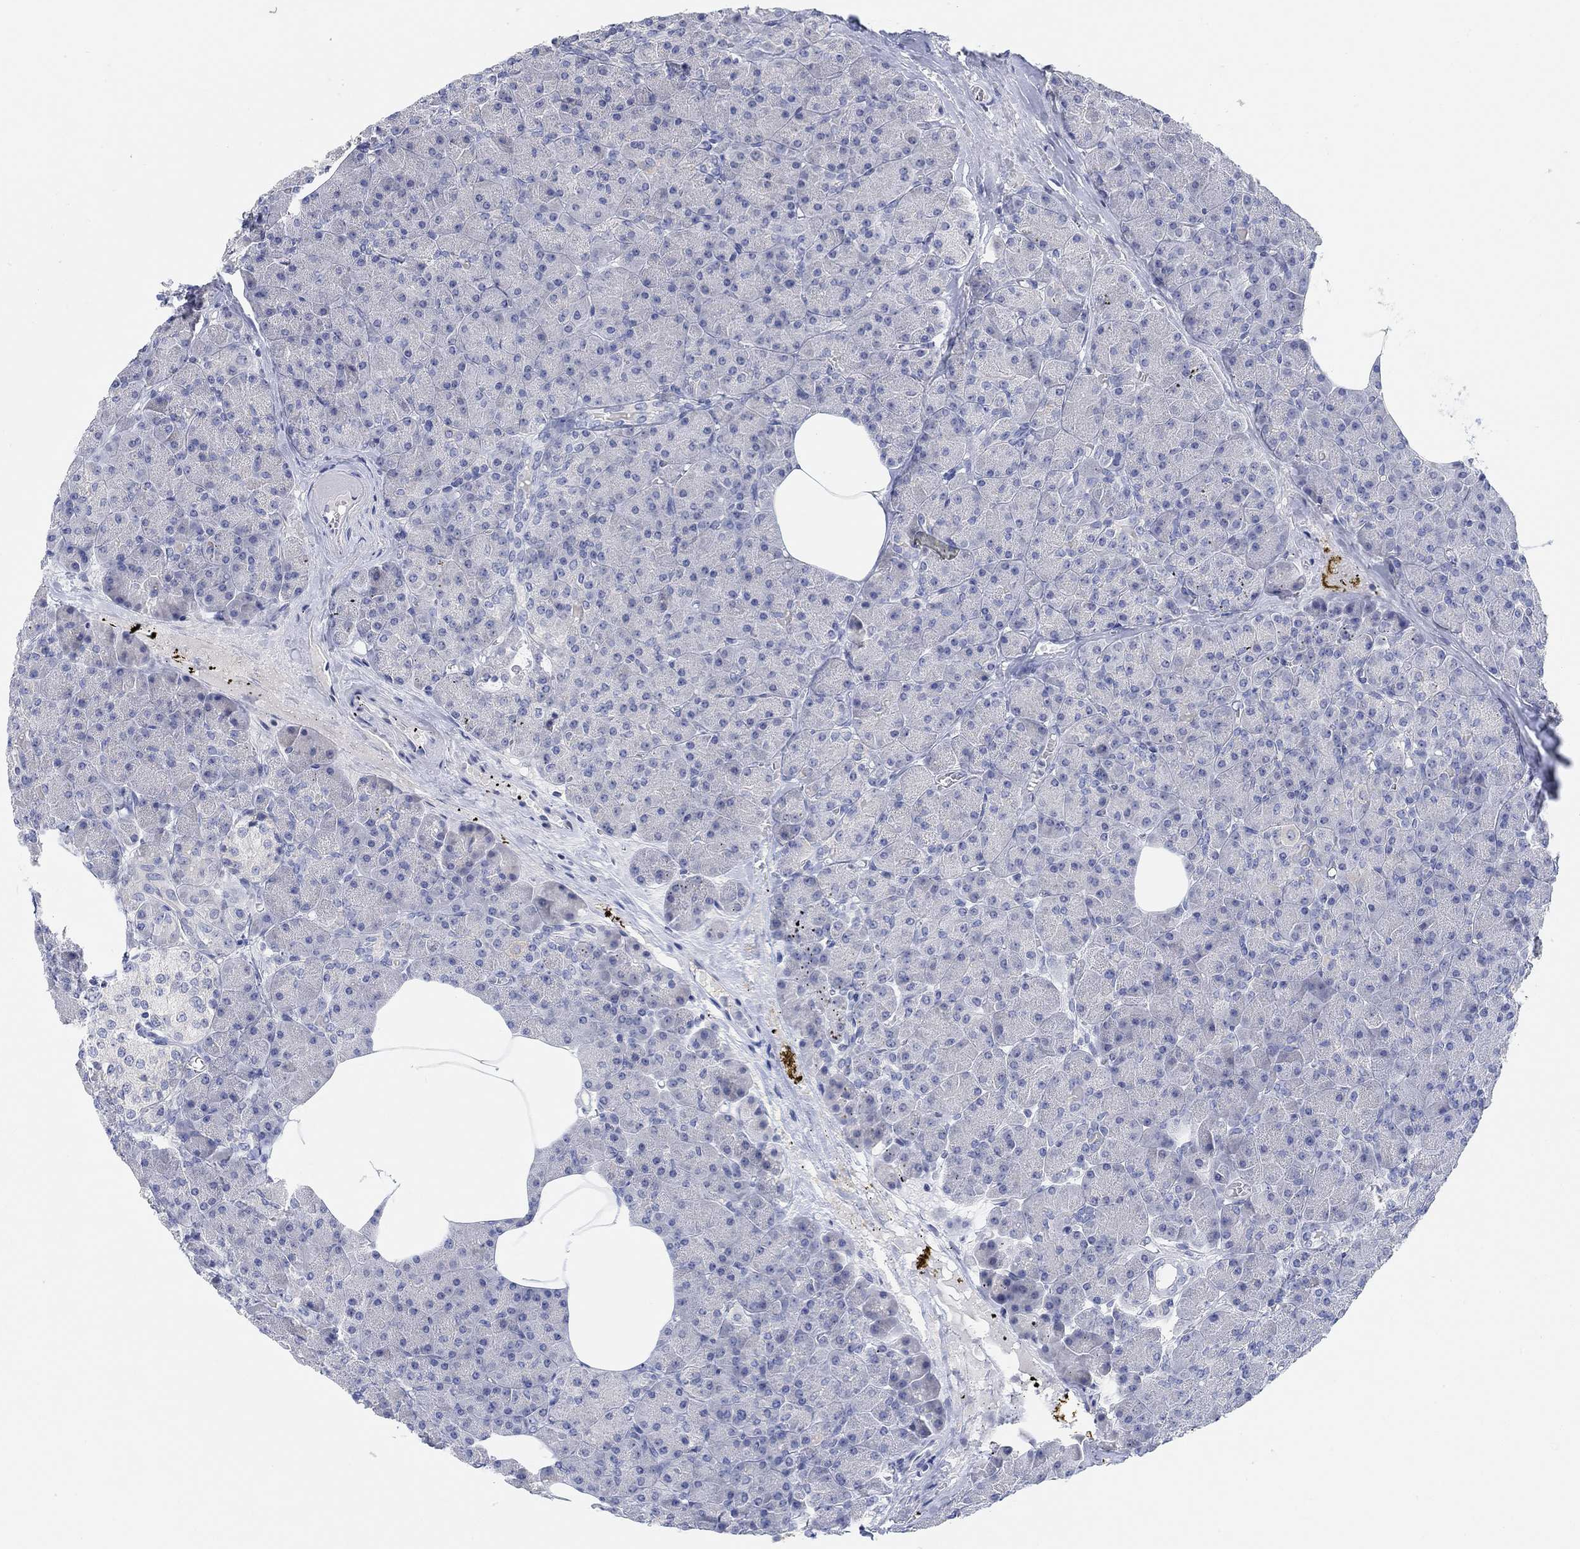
{"staining": {"intensity": "negative", "quantity": "none", "location": "none"}, "tissue": "pancreas", "cell_type": "Exocrine glandular cells", "image_type": "normal", "snomed": [{"axis": "morphology", "description": "Normal tissue, NOS"}, {"axis": "topography", "description": "Pancreas"}], "caption": "Immunohistochemistry micrograph of benign pancreas stained for a protein (brown), which demonstrates no expression in exocrine glandular cells.", "gene": "ATP6V1E2", "patient": {"sex": "female", "age": 45}}